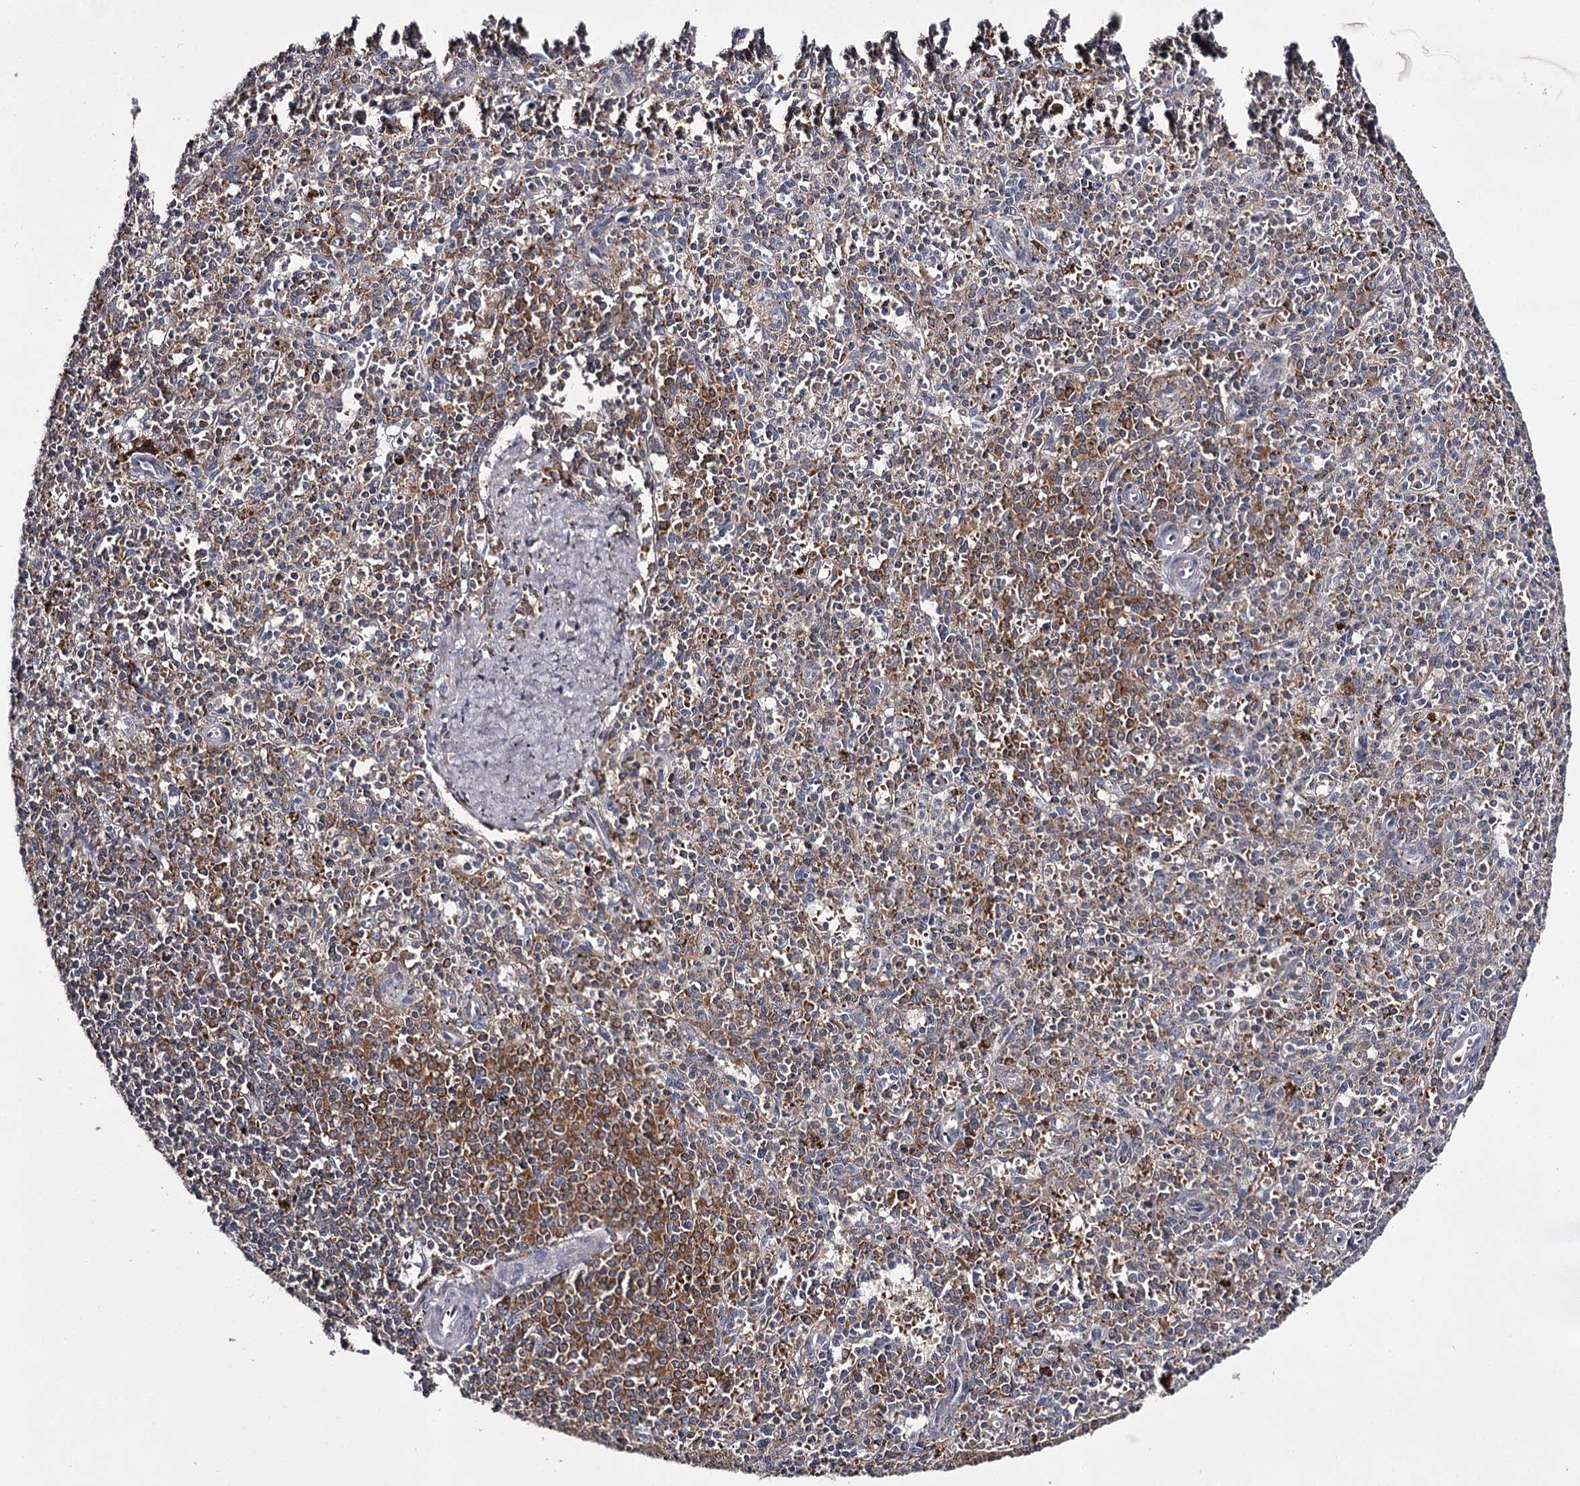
{"staining": {"intensity": "moderate", "quantity": "<25%", "location": "cytoplasmic/membranous"}, "tissue": "spleen", "cell_type": "Cells in red pulp", "image_type": "normal", "snomed": [{"axis": "morphology", "description": "Normal tissue, NOS"}, {"axis": "topography", "description": "Spleen"}], "caption": "Approximately <25% of cells in red pulp in normal human spleen demonstrate moderate cytoplasmic/membranous protein staining as visualized by brown immunohistochemical staining.", "gene": "RASSF6", "patient": {"sex": "male", "age": 72}}